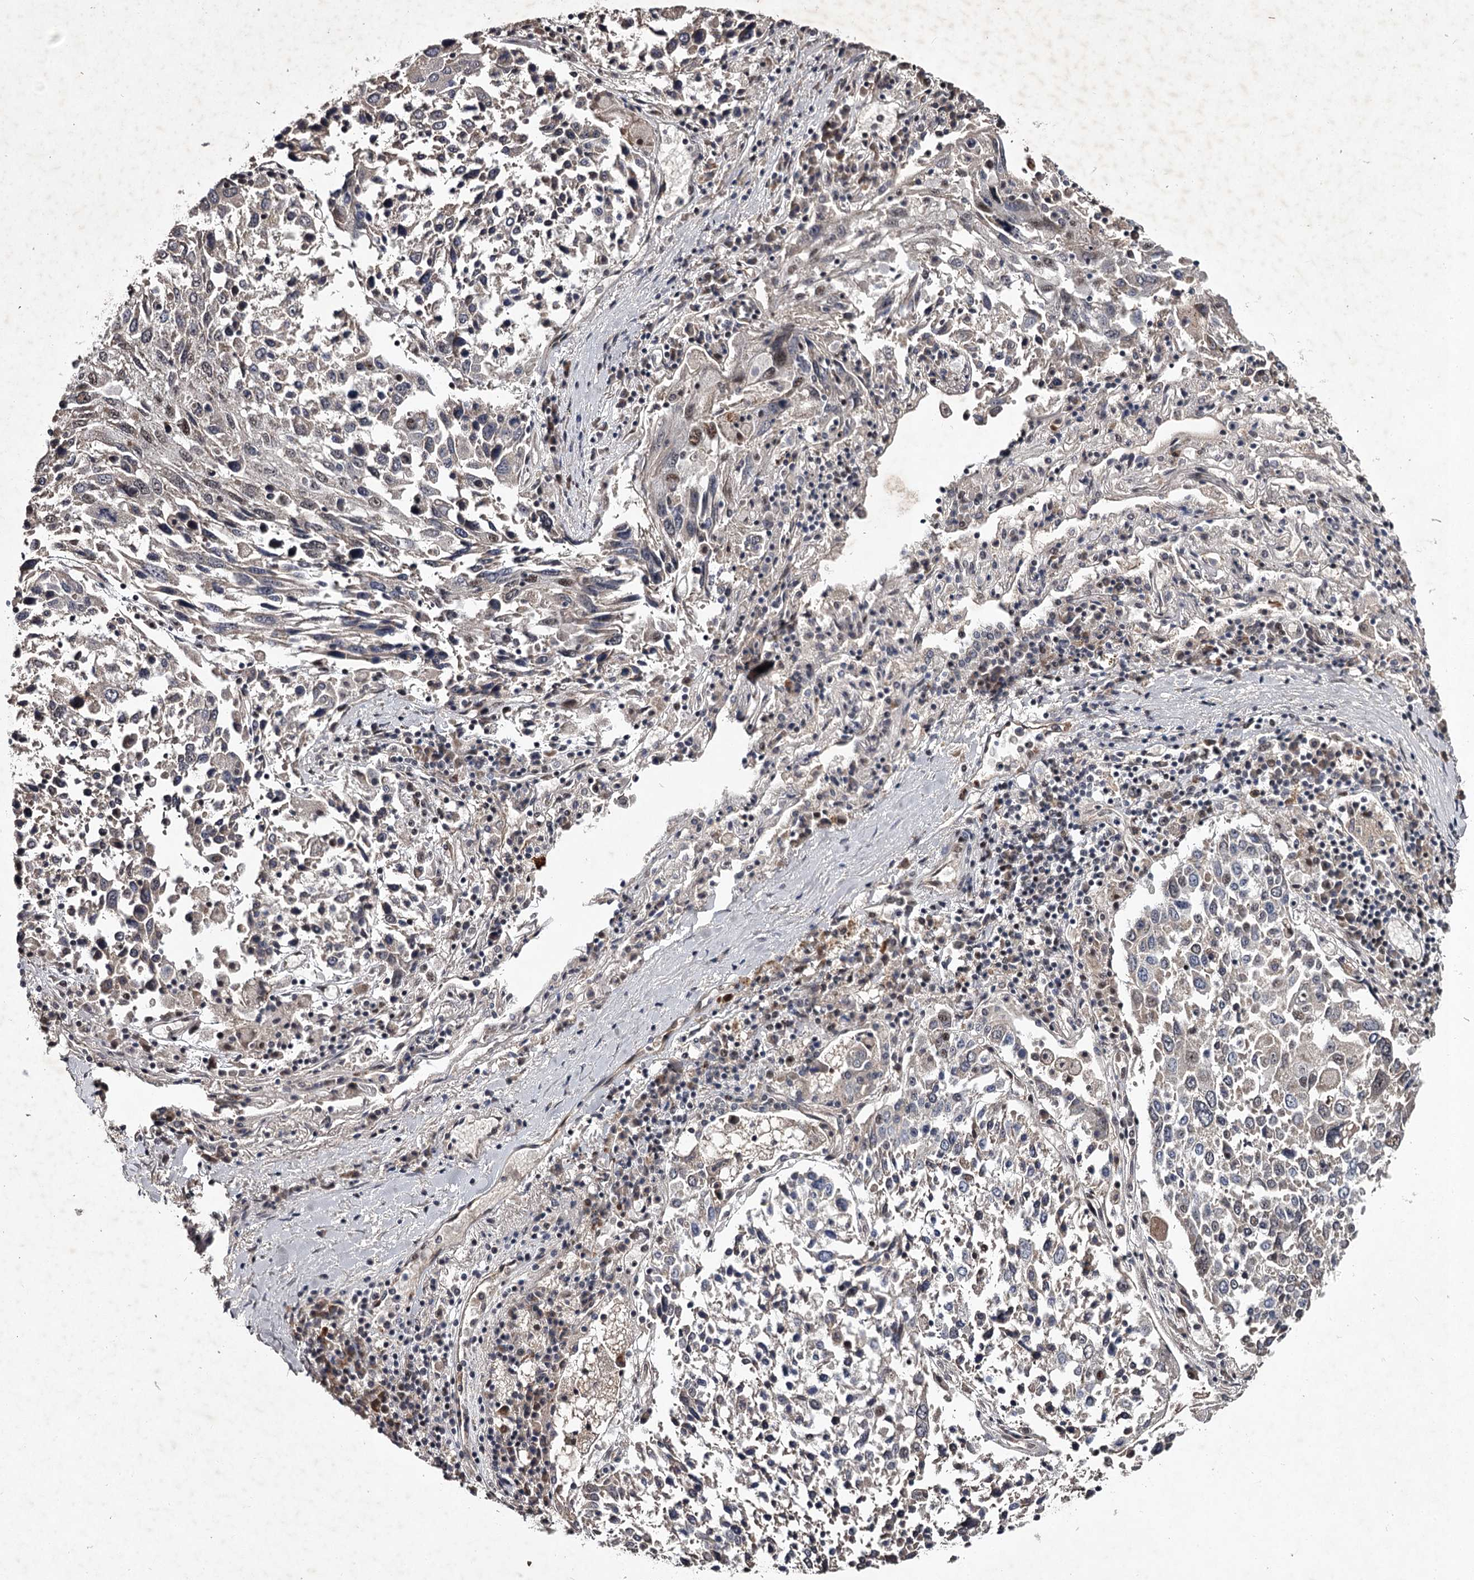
{"staining": {"intensity": "moderate", "quantity": "<25%", "location": "nuclear"}, "tissue": "lung cancer", "cell_type": "Tumor cells", "image_type": "cancer", "snomed": [{"axis": "morphology", "description": "Squamous cell carcinoma, NOS"}, {"axis": "topography", "description": "Lung"}], "caption": "Moderate nuclear positivity is seen in about <25% of tumor cells in lung cancer (squamous cell carcinoma).", "gene": "RNF44", "patient": {"sex": "male", "age": 65}}